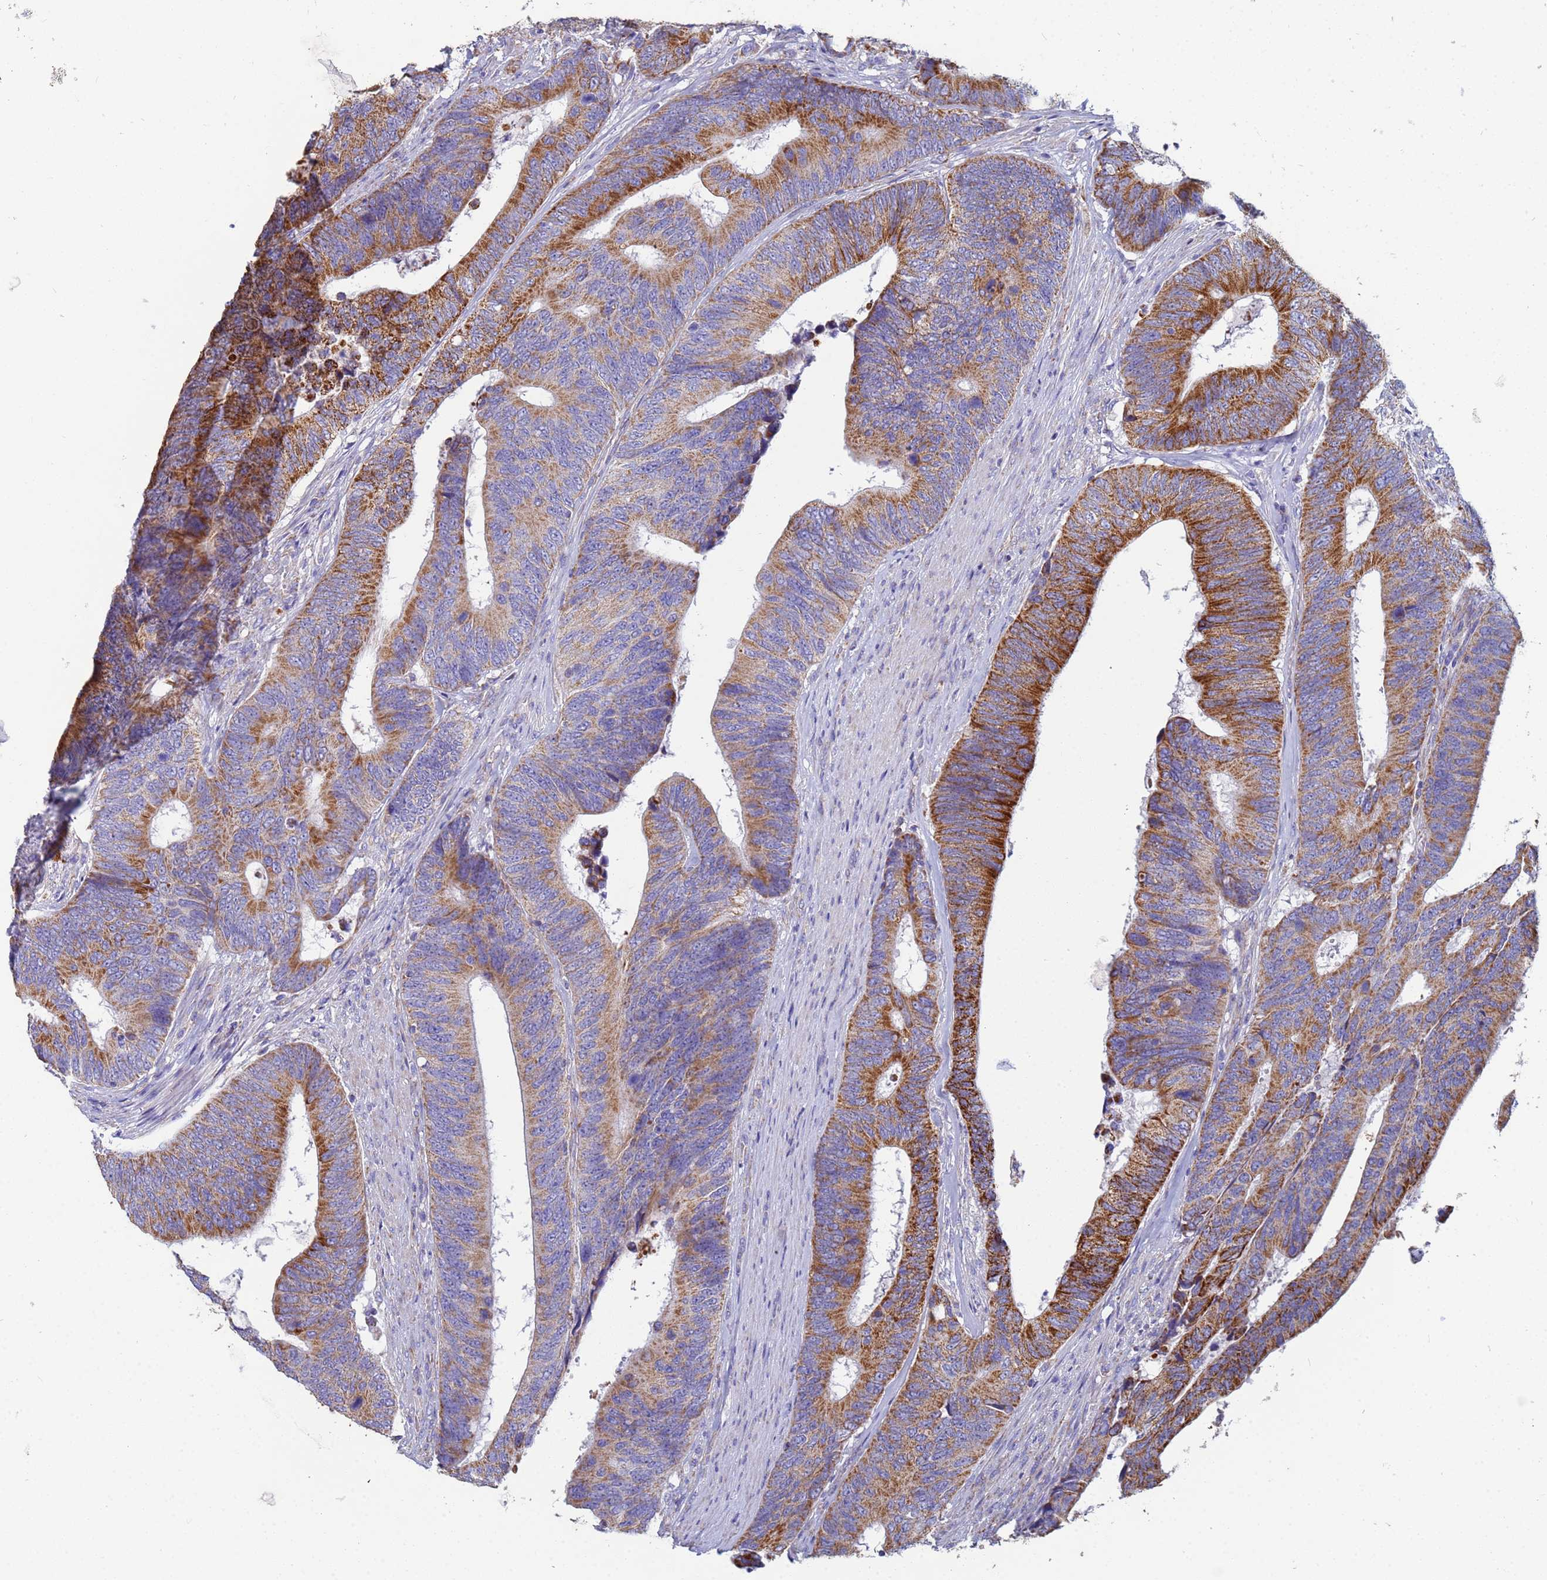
{"staining": {"intensity": "strong", "quantity": "25%-75%", "location": "cytoplasmic/membranous"}, "tissue": "colorectal cancer", "cell_type": "Tumor cells", "image_type": "cancer", "snomed": [{"axis": "morphology", "description": "Adenocarcinoma, NOS"}, {"axis": "topography", "description": "Colon"}], "caption": "Human colorectal cancer (adenocarcinoma) stained with a protein marker displays strong staining in tumor cells.", "gene": "UQCRH", "patient": {"sex": "male", "age": 87}}